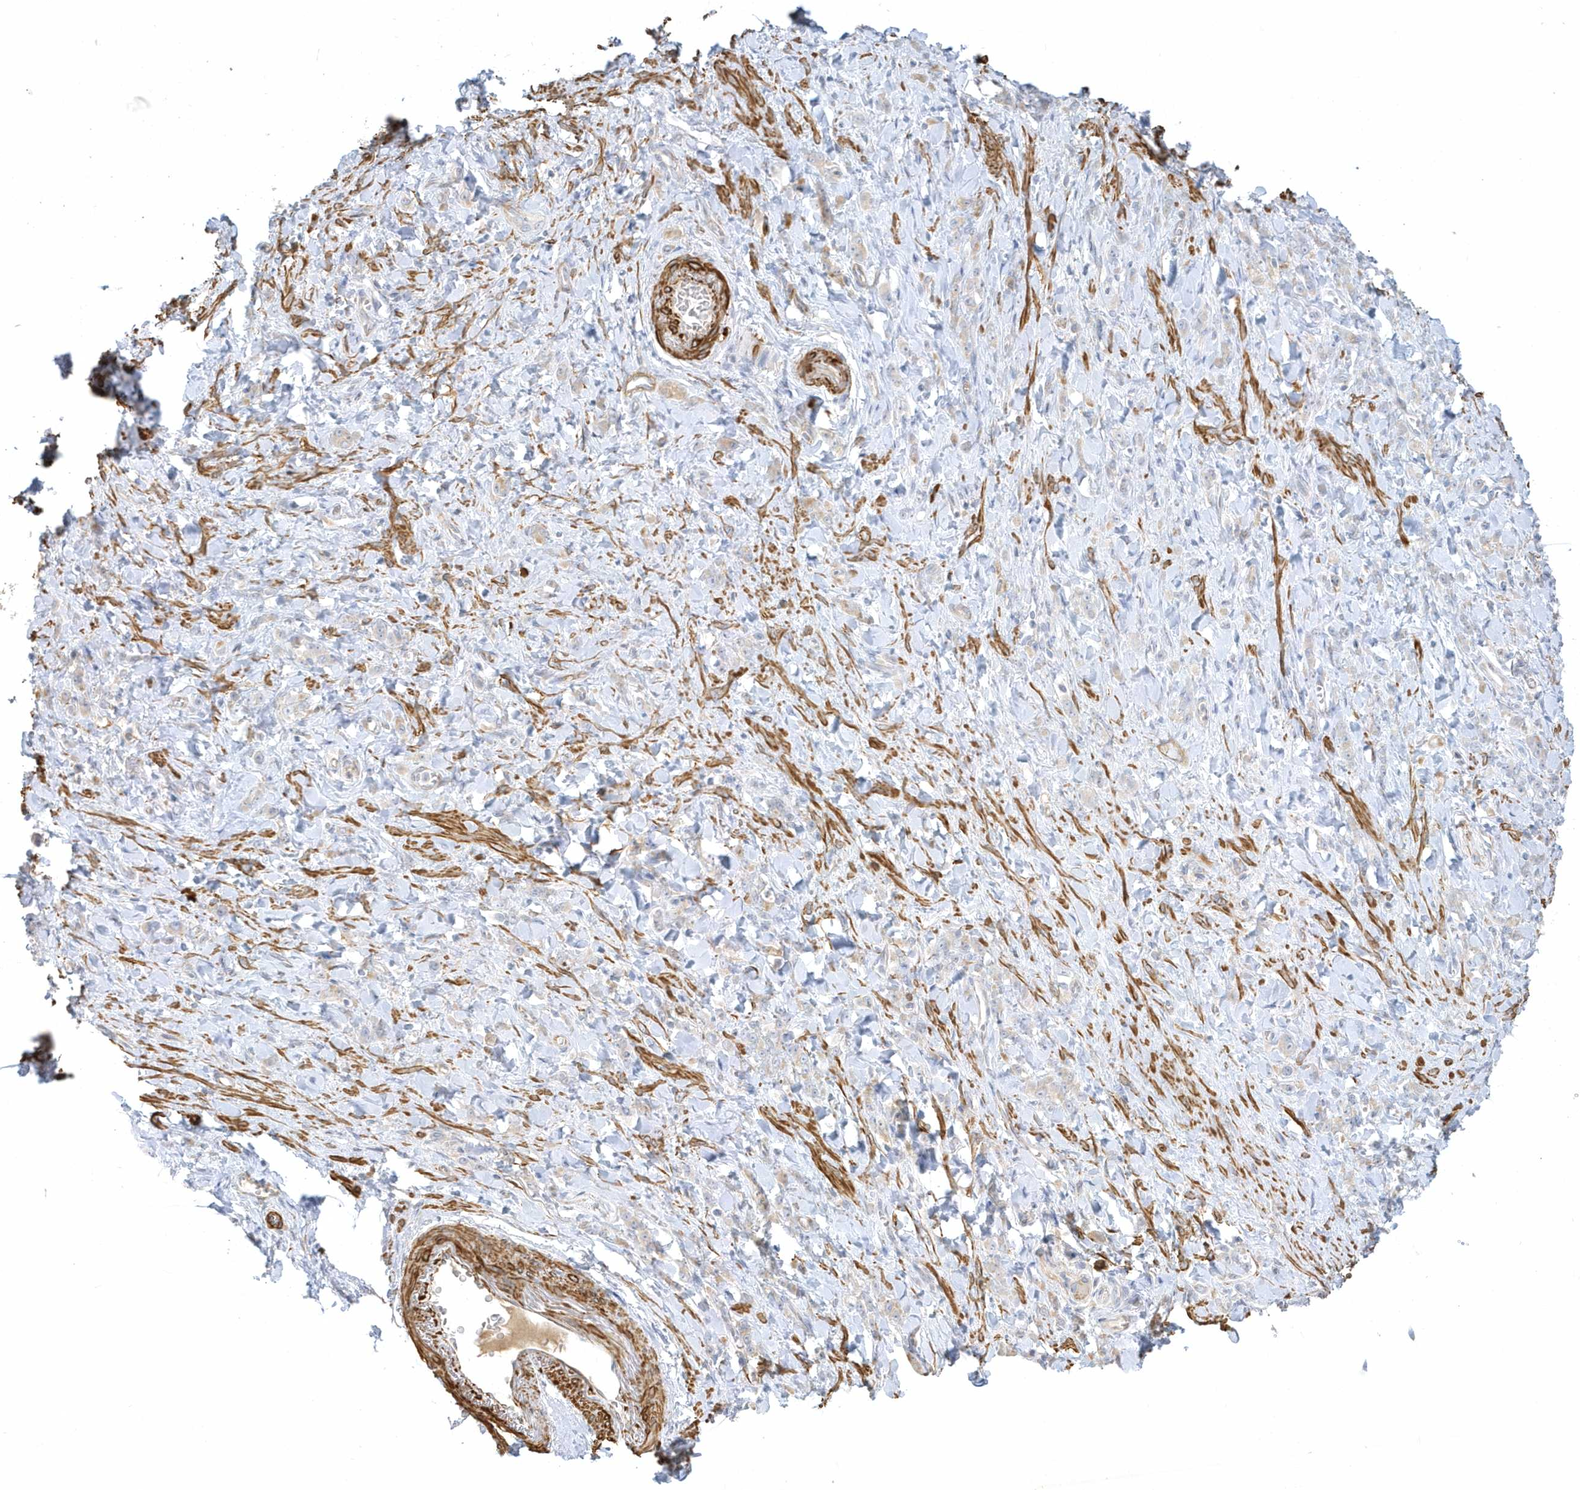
{"staining": {"intensity": "negative", "quantity": "none", "location": "none"}, "tissue": "stomach cancer", "cell_type": "Tumor cells", "image_type": "cancer", "snomed": [{"axis": "morphology", "description": "Normal tissue, NOS"}, {"axis": "morphology", "description": "Adenocarcinoma, NOS"}, {"axis": "topography", "description": "Stomach"}], "caption": "Immunohistochemical staining of stomach cancer displays no significant positivity in tumor cells. (DAB (3,3'-diaminobenzidine) IHC, high magnification).", "gene": "THADA", "patient": {"sex": "male", "age": 82}}